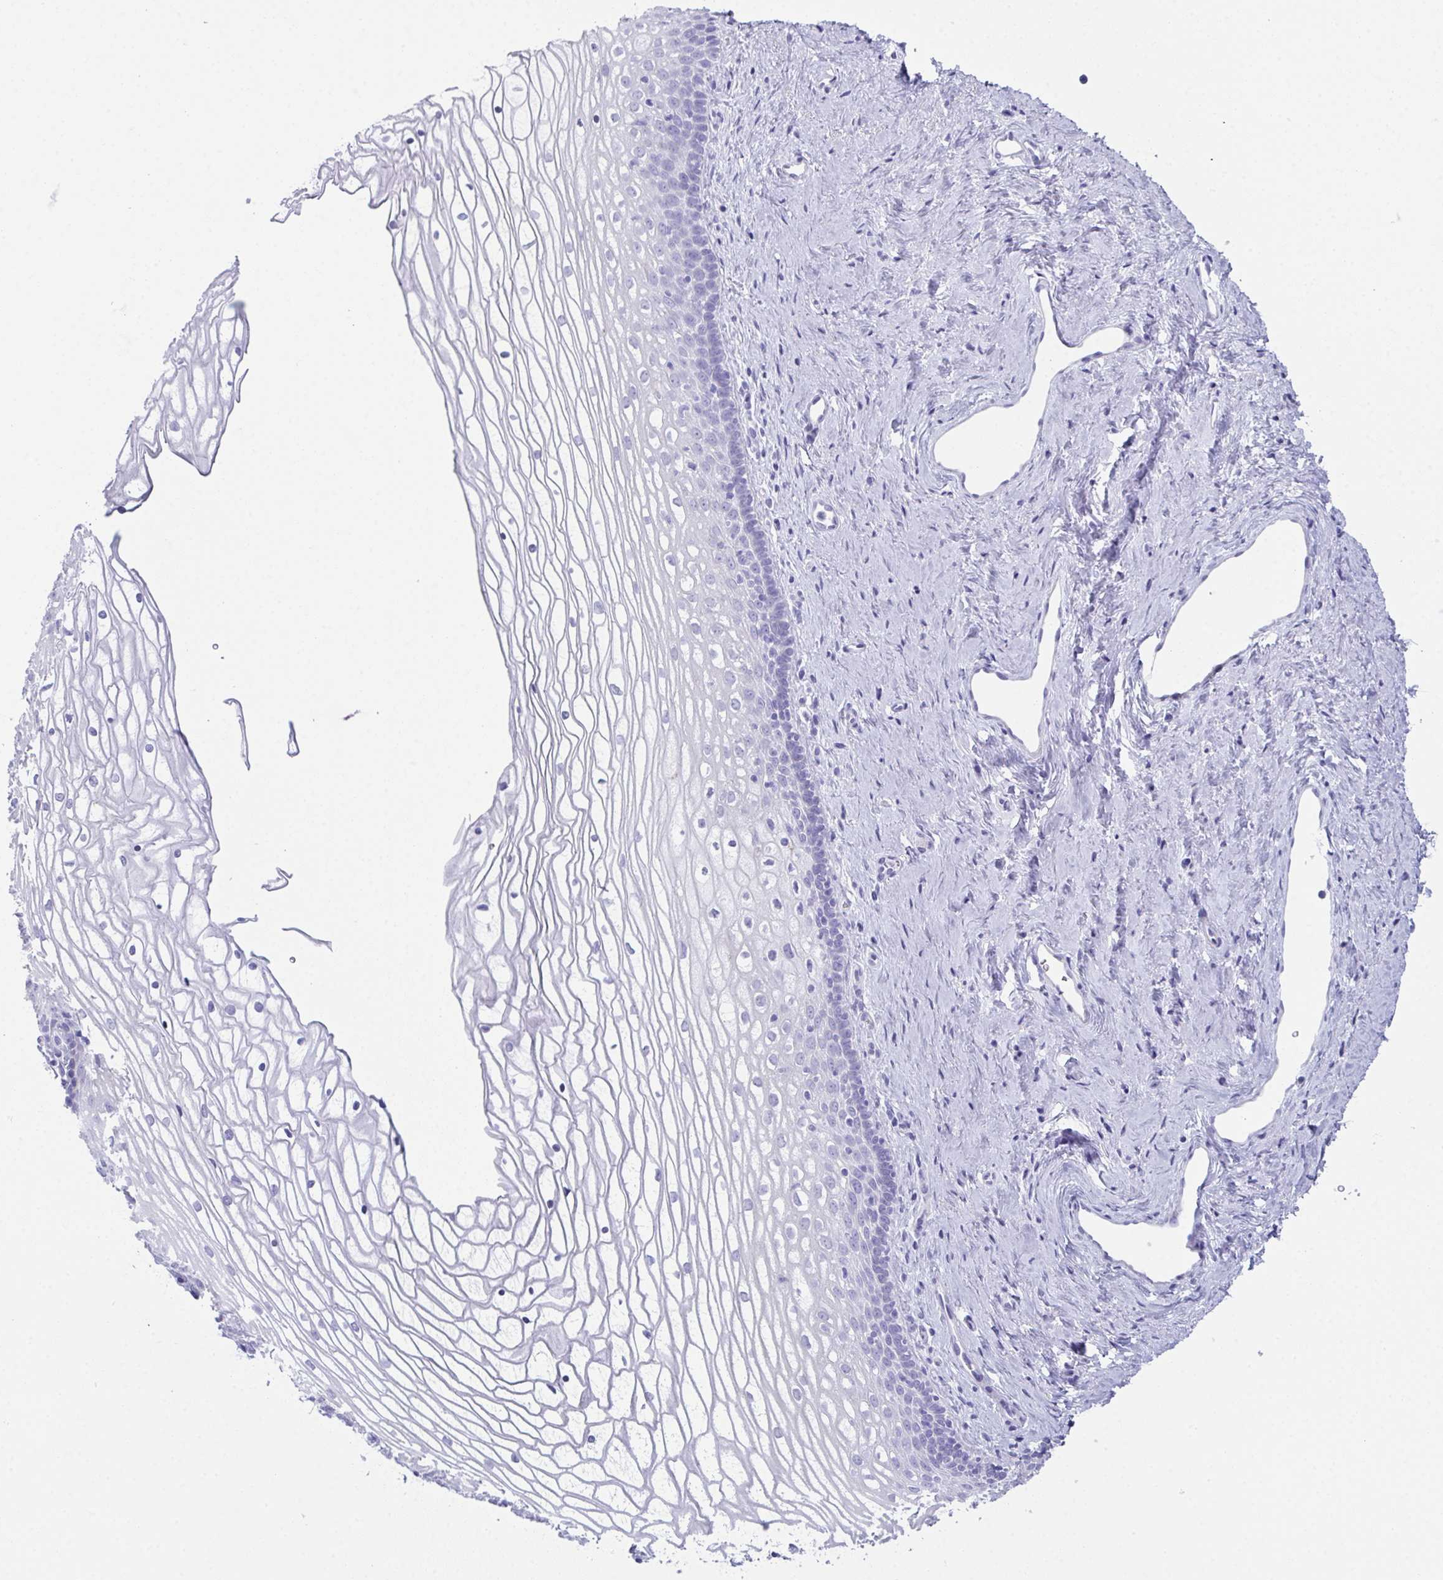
{"staining": {"intensity": "negative", "quantity": "none", "location": "none"}, "tissue": "vagina", "cell_type": "Squamous epithelial cells", "image_type": "normal", "snomed": [{"axis": "morphology", "description": "Normal tissue, NOS"}, {"axis": "topography", "description": "Vagina"}], "caption": "A histopathology image of vagina stained for a protein reveals no brown staining in squamous epithelial cells. (DAB (3,3'-diaminobenzidine) immunohistochemistry (IHC) visualized using brightfield microscopy, high magnification).", "gene": "TEX19", "patient": {"sex": "female", "age": 45}}